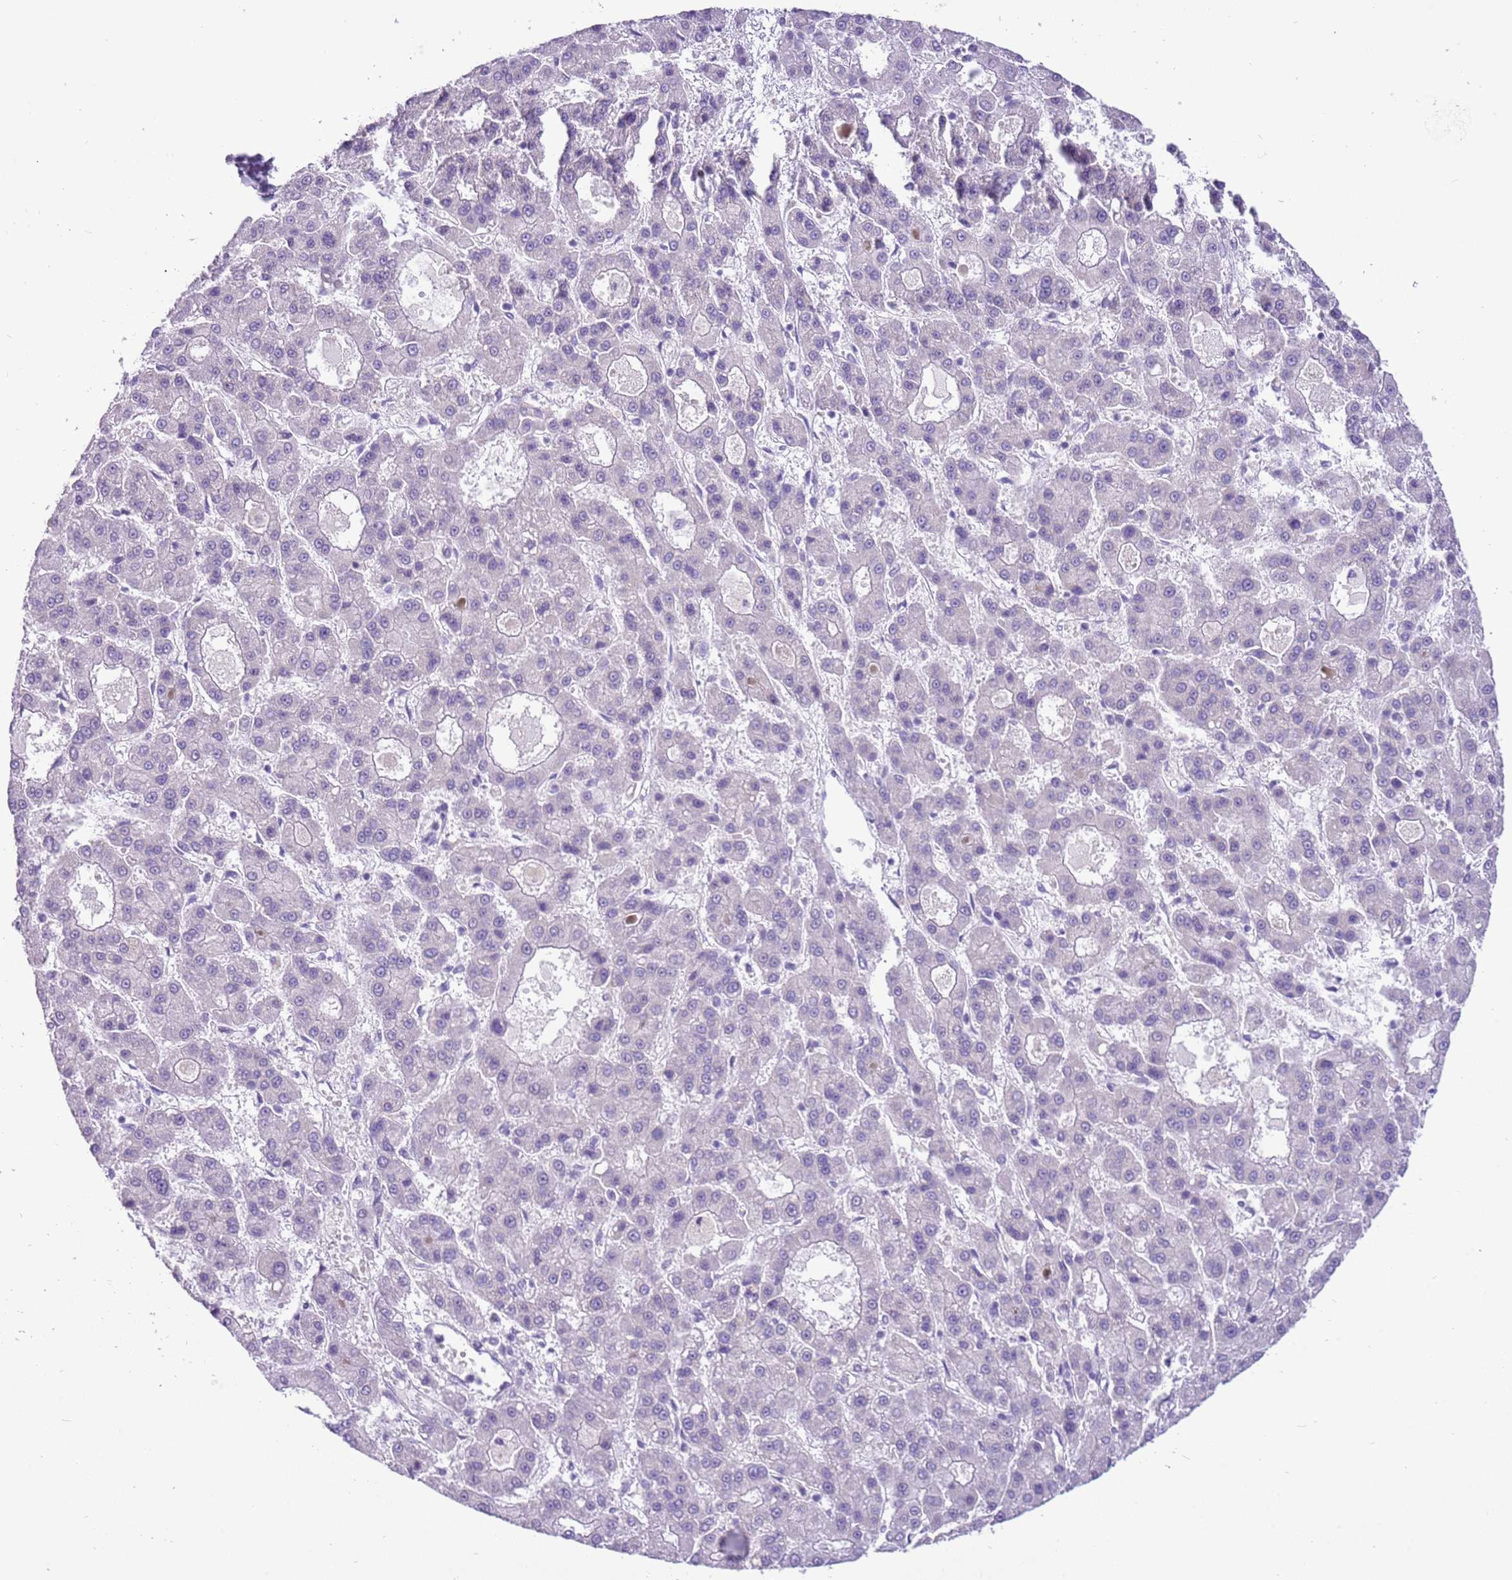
{"staining": {"intensity": "negative", "quantity": "none", "location": "none"}, "tissue": "liver cancer", "cell_type": "Tumor cells", "image_type": "cancer", "snomed": [{"axis": "morphology", "description": "Carcinoma, Hepatocellular, NOS"}, {"axis": "topography", "description": "Liver"}], "caption": "Human liver hepatocellular carcinoma stained for a protein using immunohistochemistry (IHC) shows no expression in tumor cells.", "gene": "FAM120C", "patient": {"sex": "male", "age": 70}}